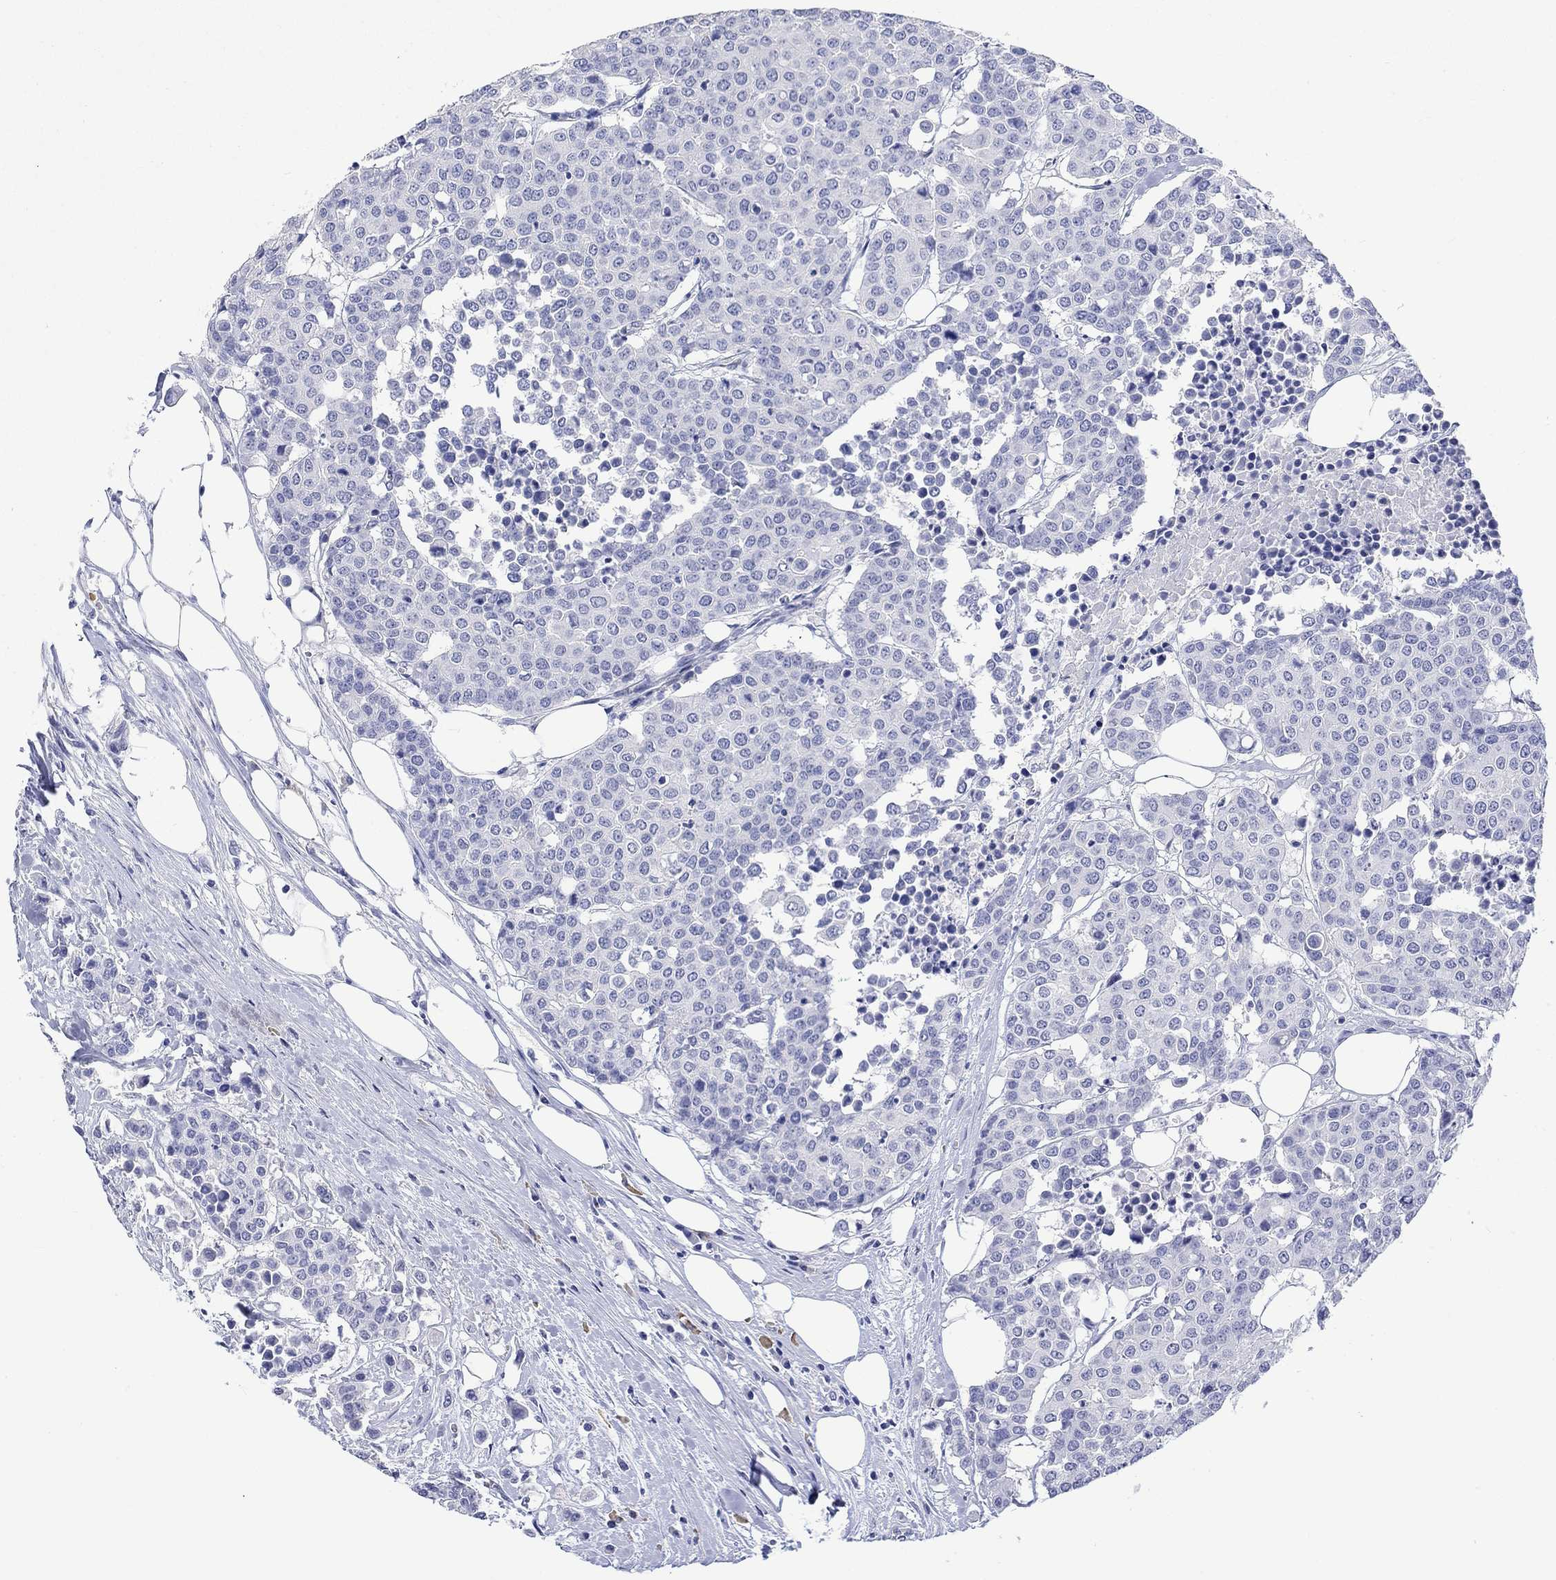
{"staining": {"intensity": "negative", "quantity": "none", "location": "none"}, "tissue": "carcinoid", "cell_type": "Tumor cells", "image_type": "cancer", "snomed": [{"axis": "morphology", "description": "Carcinoid, malignant, NOS"}, {"axis": "topography", "description": "Colon"}], "caption": "The photomicrograph displays no staining of tumor cells in carcinoid. (Brightfield microscopy of DAB immunohistochemistry at high magnification).", "gene": "MSI1", "patient": {"sex": "male", "age": 81}}